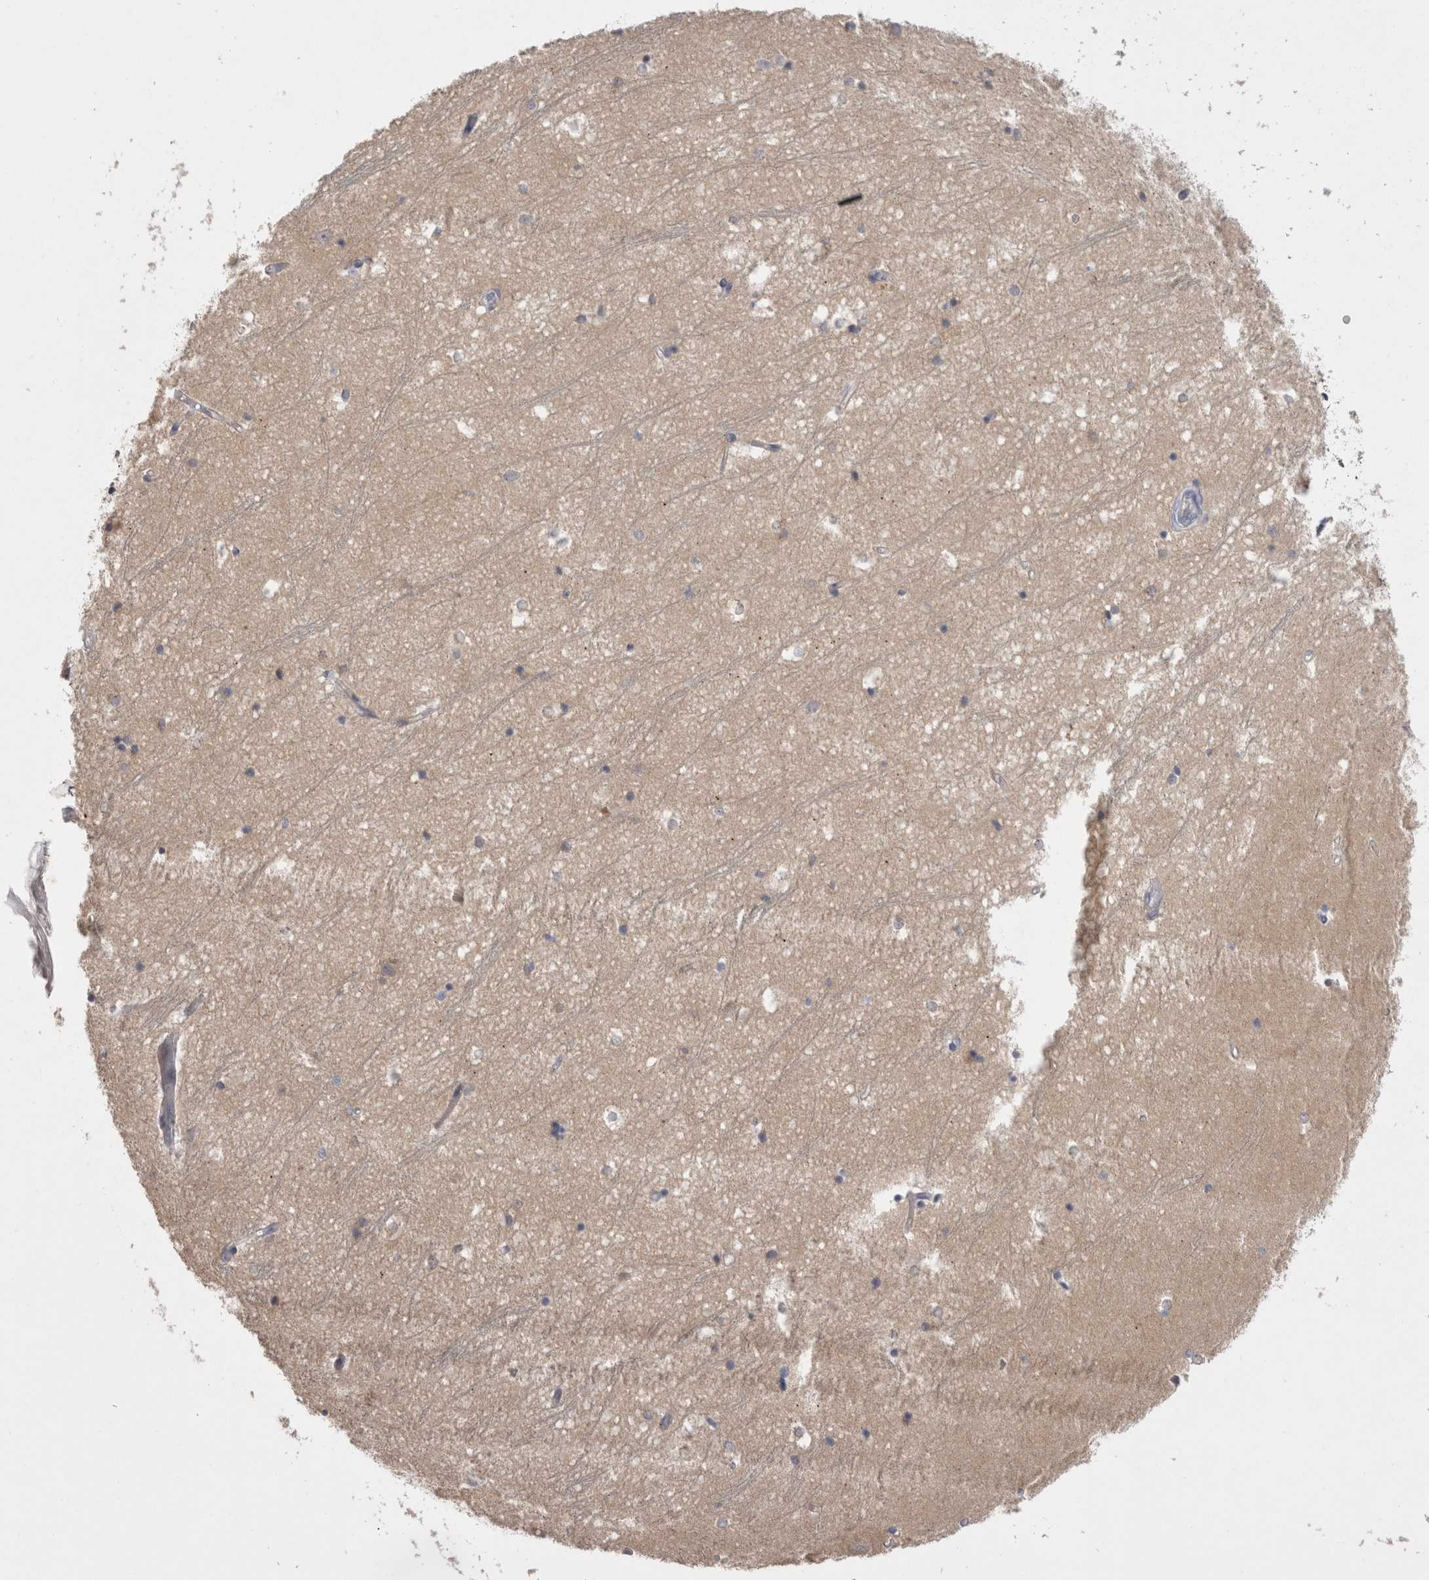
{"staining": {"intensity": "weak", "quantity": "<25%", "location": "cytoplasmic/membranous"}, "tissue": "hippocampus", "cell_type": "Glial cells", "image_type": "normal", "snomed": [{"axis": "morphology", "description": "Normal tissue, NOS"}, {"axis": "topography", "description": "Hippocampus"}], "caption": "Human hippocampus stained for a protein using immunohistochemistry shows no expression in glial cells.", "gene": "LRRC40", "patient": {"sex": "male", "age": 45}}